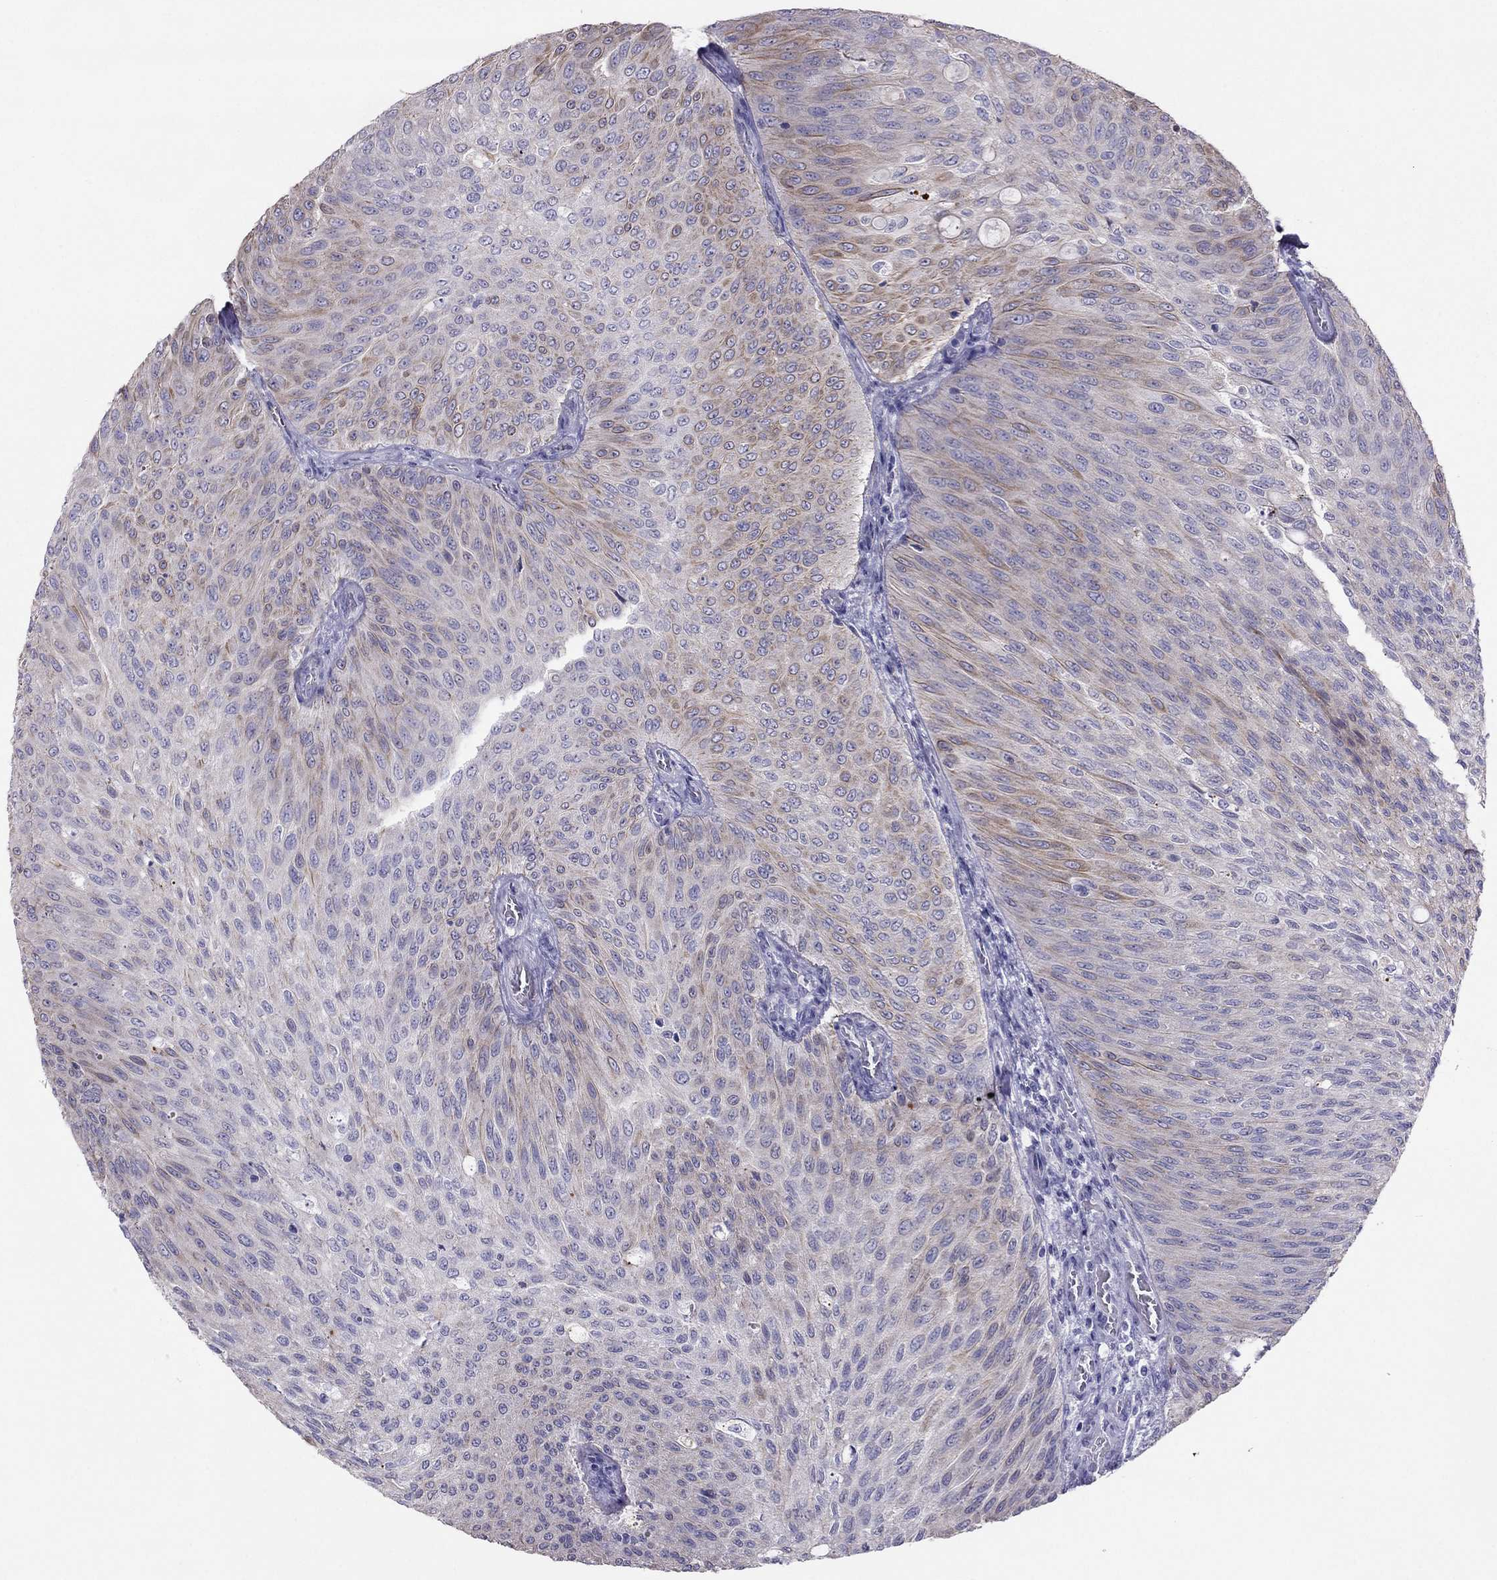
{"staining": {"intensity": "moderate", "quantity": "<25%", "location": "cytoplasmic/membranous"}, "tissue": "urothelial cancer", "cell_type": "Tumor cells", "image_type": "cancer", "snomed": [{"axis": "morphology", "description": "Urothelial carcinoma, Low grade"}, {"axis": "topography", "description": "Ureter, NOS"}, {"axis": "topography", "description": "Urinary bladder"}], "caption": "High-magnification brightfield microscopy of urothelial cancer stained with DAB (brown) and counterstained with hematoxylin (blue). tumor cells exhibit moderate cytoplasmic/membranous staining is present in about<25% of cells. The staining was performed using DAB to visualize the protein expression in brown, while the nuclei were stained in blue with hematoxylin (Magnification: 20x).", "gene": "MAEL", "patient": {"sex": "male", "age": 78}}